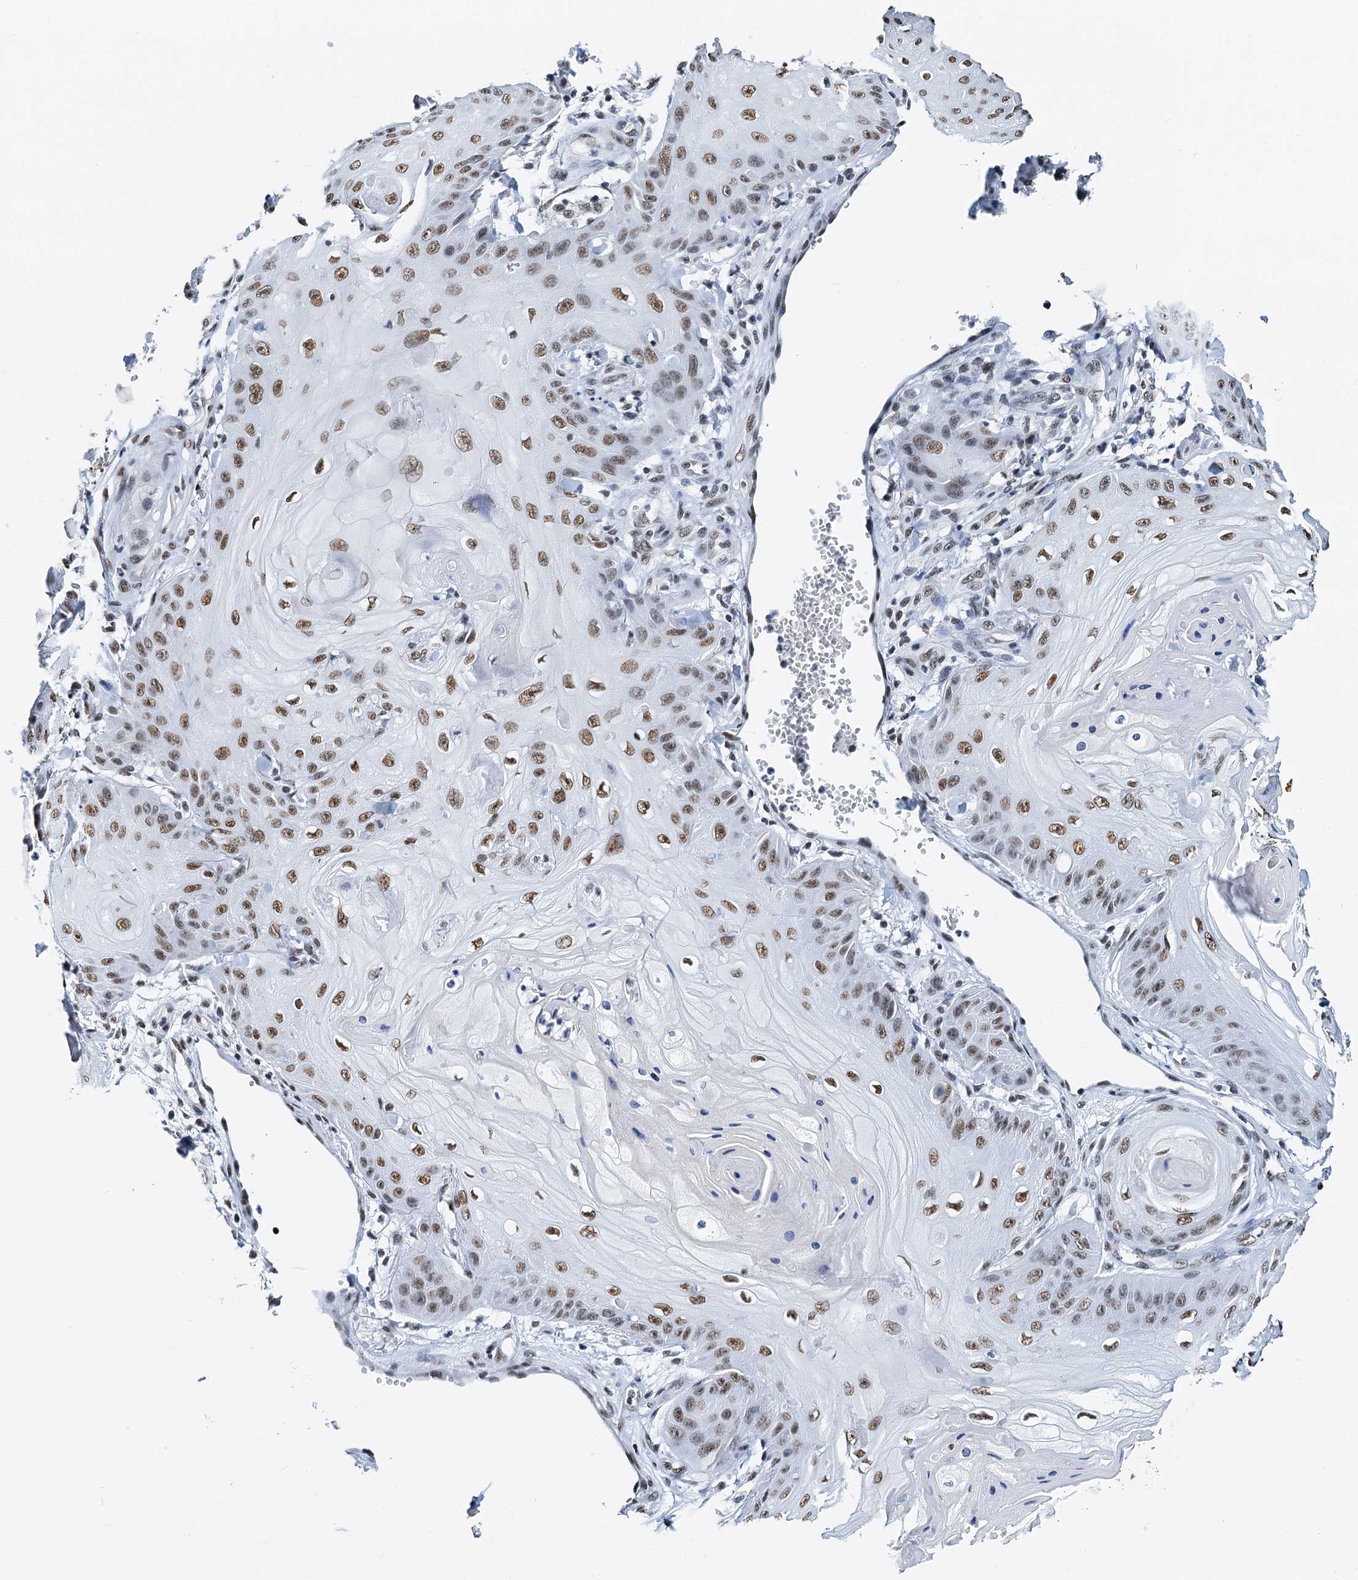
{"staining": {"intensity": "moderate", "quantity": ">75%", "location": "nuclear"}, "tissue": "skin cancer", "cell_type": "Tumor cells", "image_type": "cancer", "snomed": [{"axis": "morphology", "description": "Squamous cell carcinoma, NOS"}, {"axis": "topography", "description": "Skin"}], "caption": "Immunohistochemistry (IHC) (DAB (3,3'-diaminobenzidine)) staining of skin cancer demonstrates moderate nuclear protein positivity in about >75% of tumor cells.", "gene": "SLTM", "patient": {"sex": "male", "age": 74}}